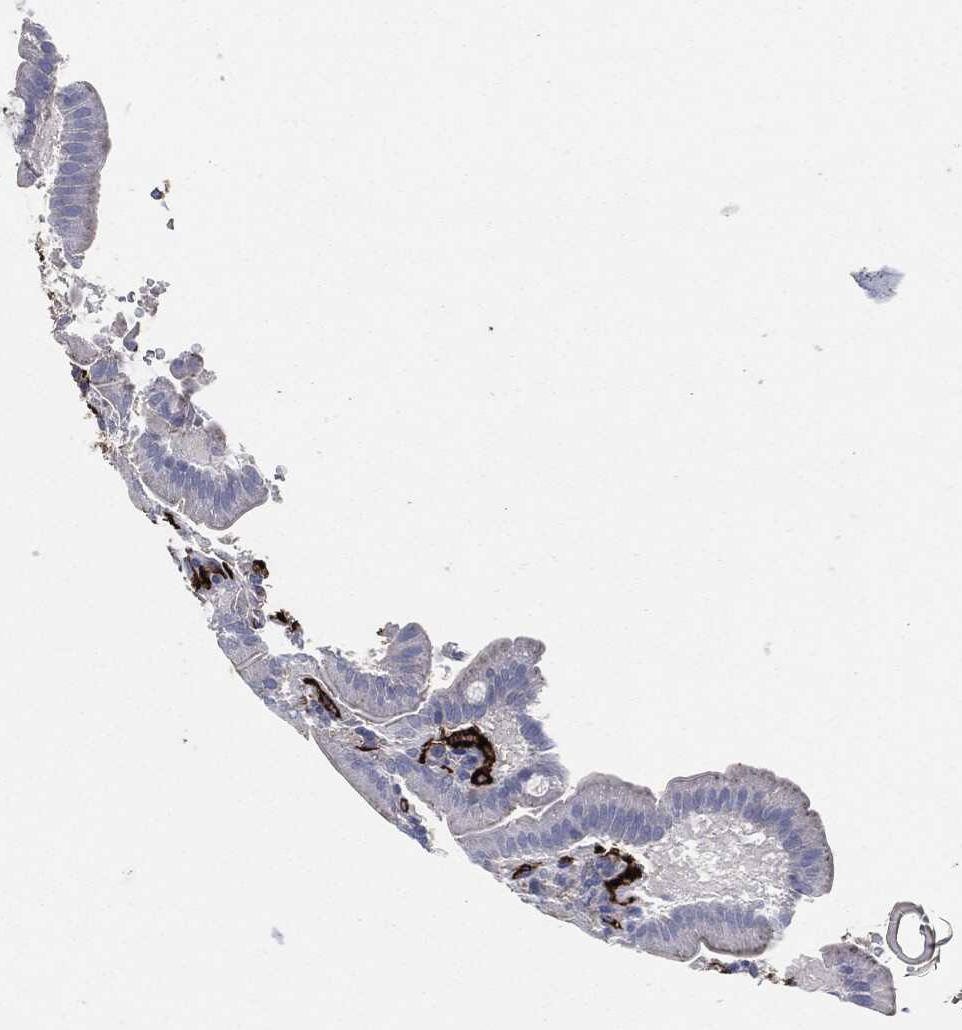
{"staining": {"intensity": "moderate", "quantity": "<25%", "location": "cytoplasmic/membranous"}, "tissue": "duodenum", "cell_type": "Glandular cells", "image_type": "normal", "snomed": [{"axis": "morphology", "description": "Normal tissue, NOS"}, {"axis": "topography", "description": "Duodenum"}], "caption": "IHC of benign human duodenum displays low levels of moderate cytoplasmic/membranous expression in about <25% of glandular cells.", "gene": "APOB", "patient": {"sex": "male", "age": 59}}